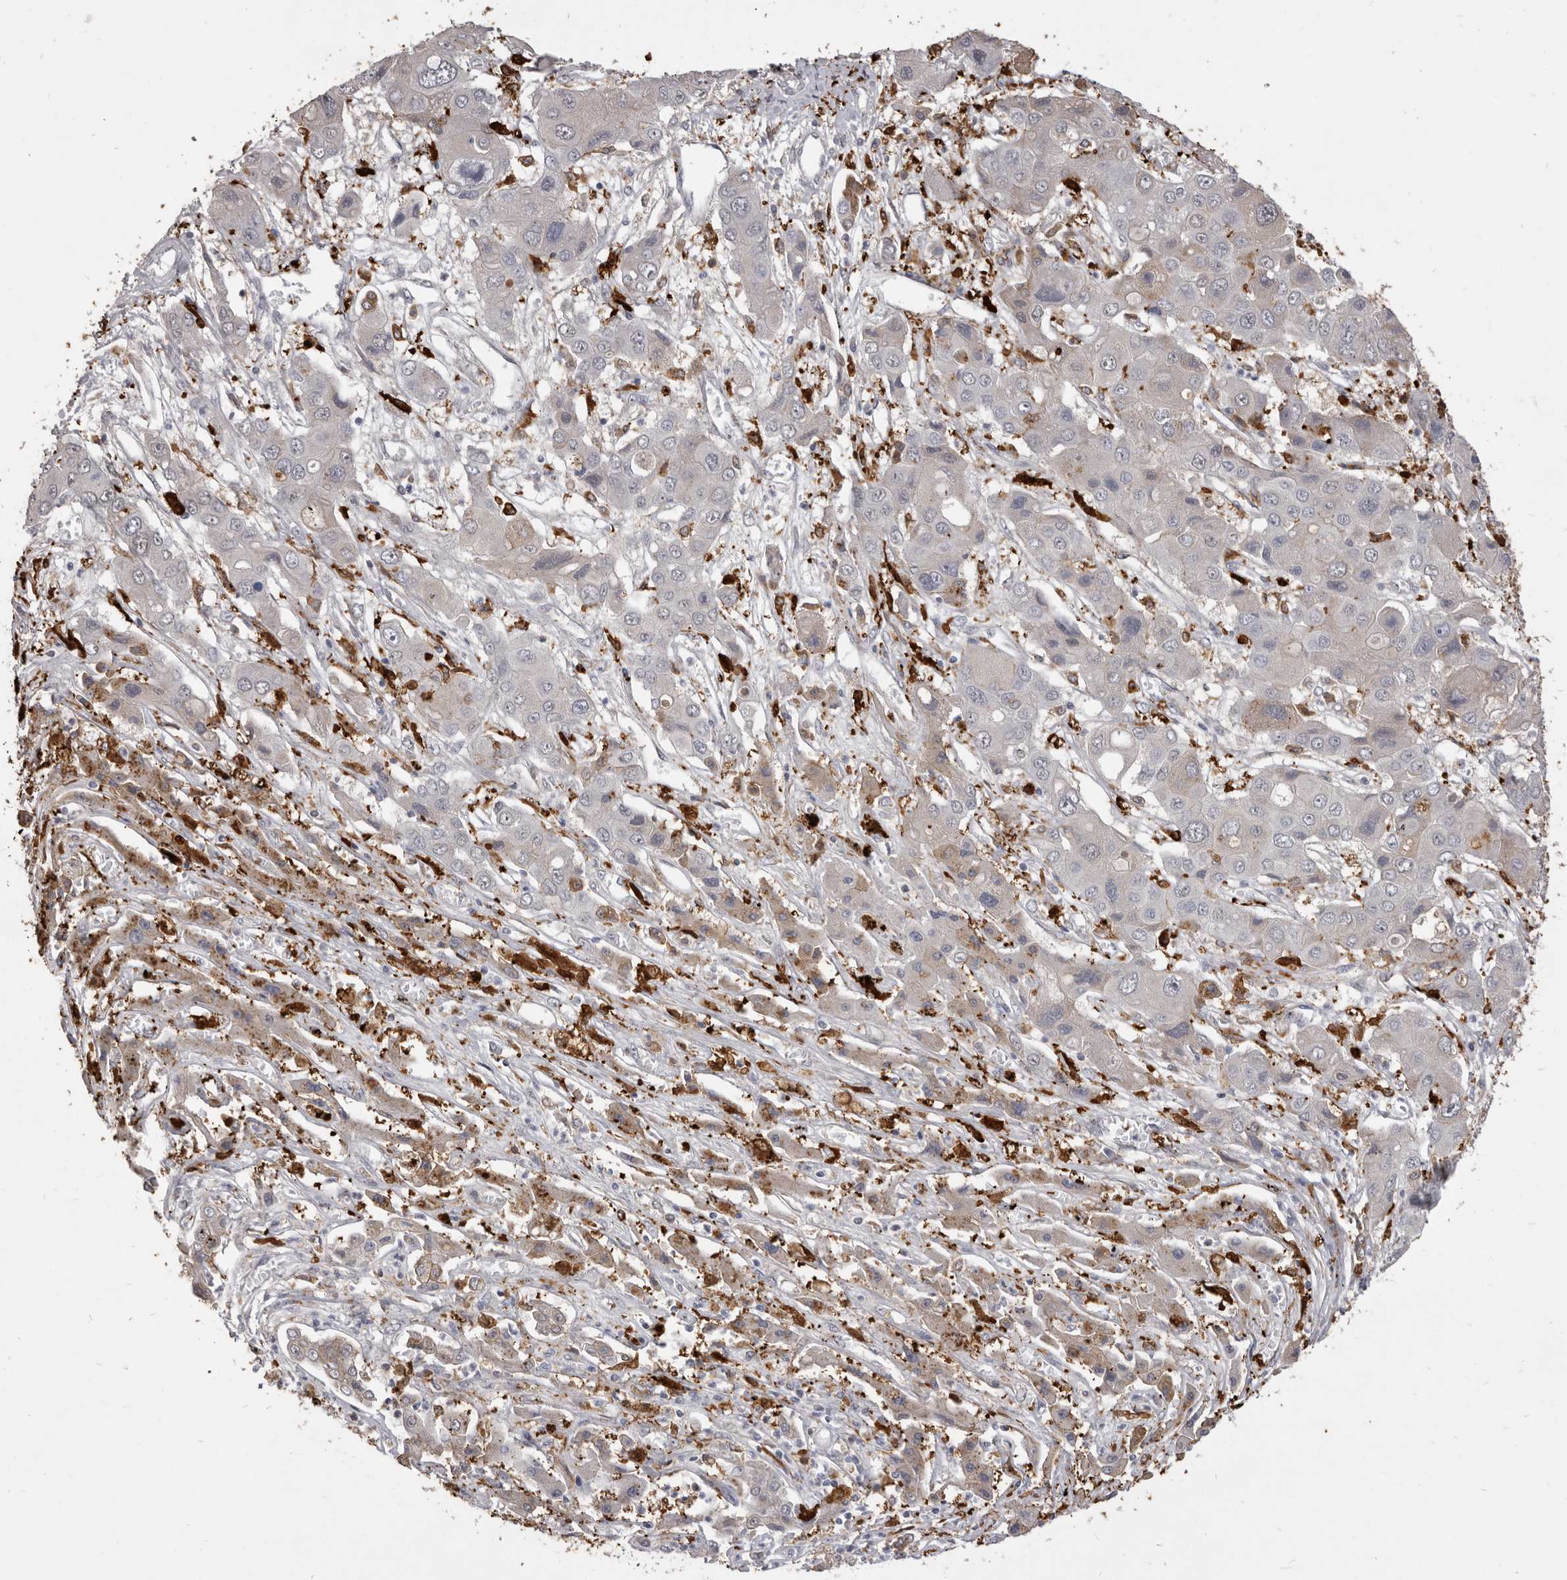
{"staining": {"intensity": "weak", "quantity": "<25%", "location": "cytoplasmic/membranous"}, "tissue": "liver cancer", "cell_type": "Tumor cells", "image_type": "cancer", "snomed": [{"axis": "morphology", "description": "Cholangiocarcinoma"}, {"axis": "topography", "description": "Liver"}], "caption": "Protein analysis of liver cancer (cholangiocarcinoma) shows no significant staining in tumor cells. Brightfield microscopy of immunohistochemistry (IHC) stained with DAB (brown) and hematoxylin (blue), captured at high magnification.", "gene": "VPS45", "patient": {"sex": "male", "age": 67}}